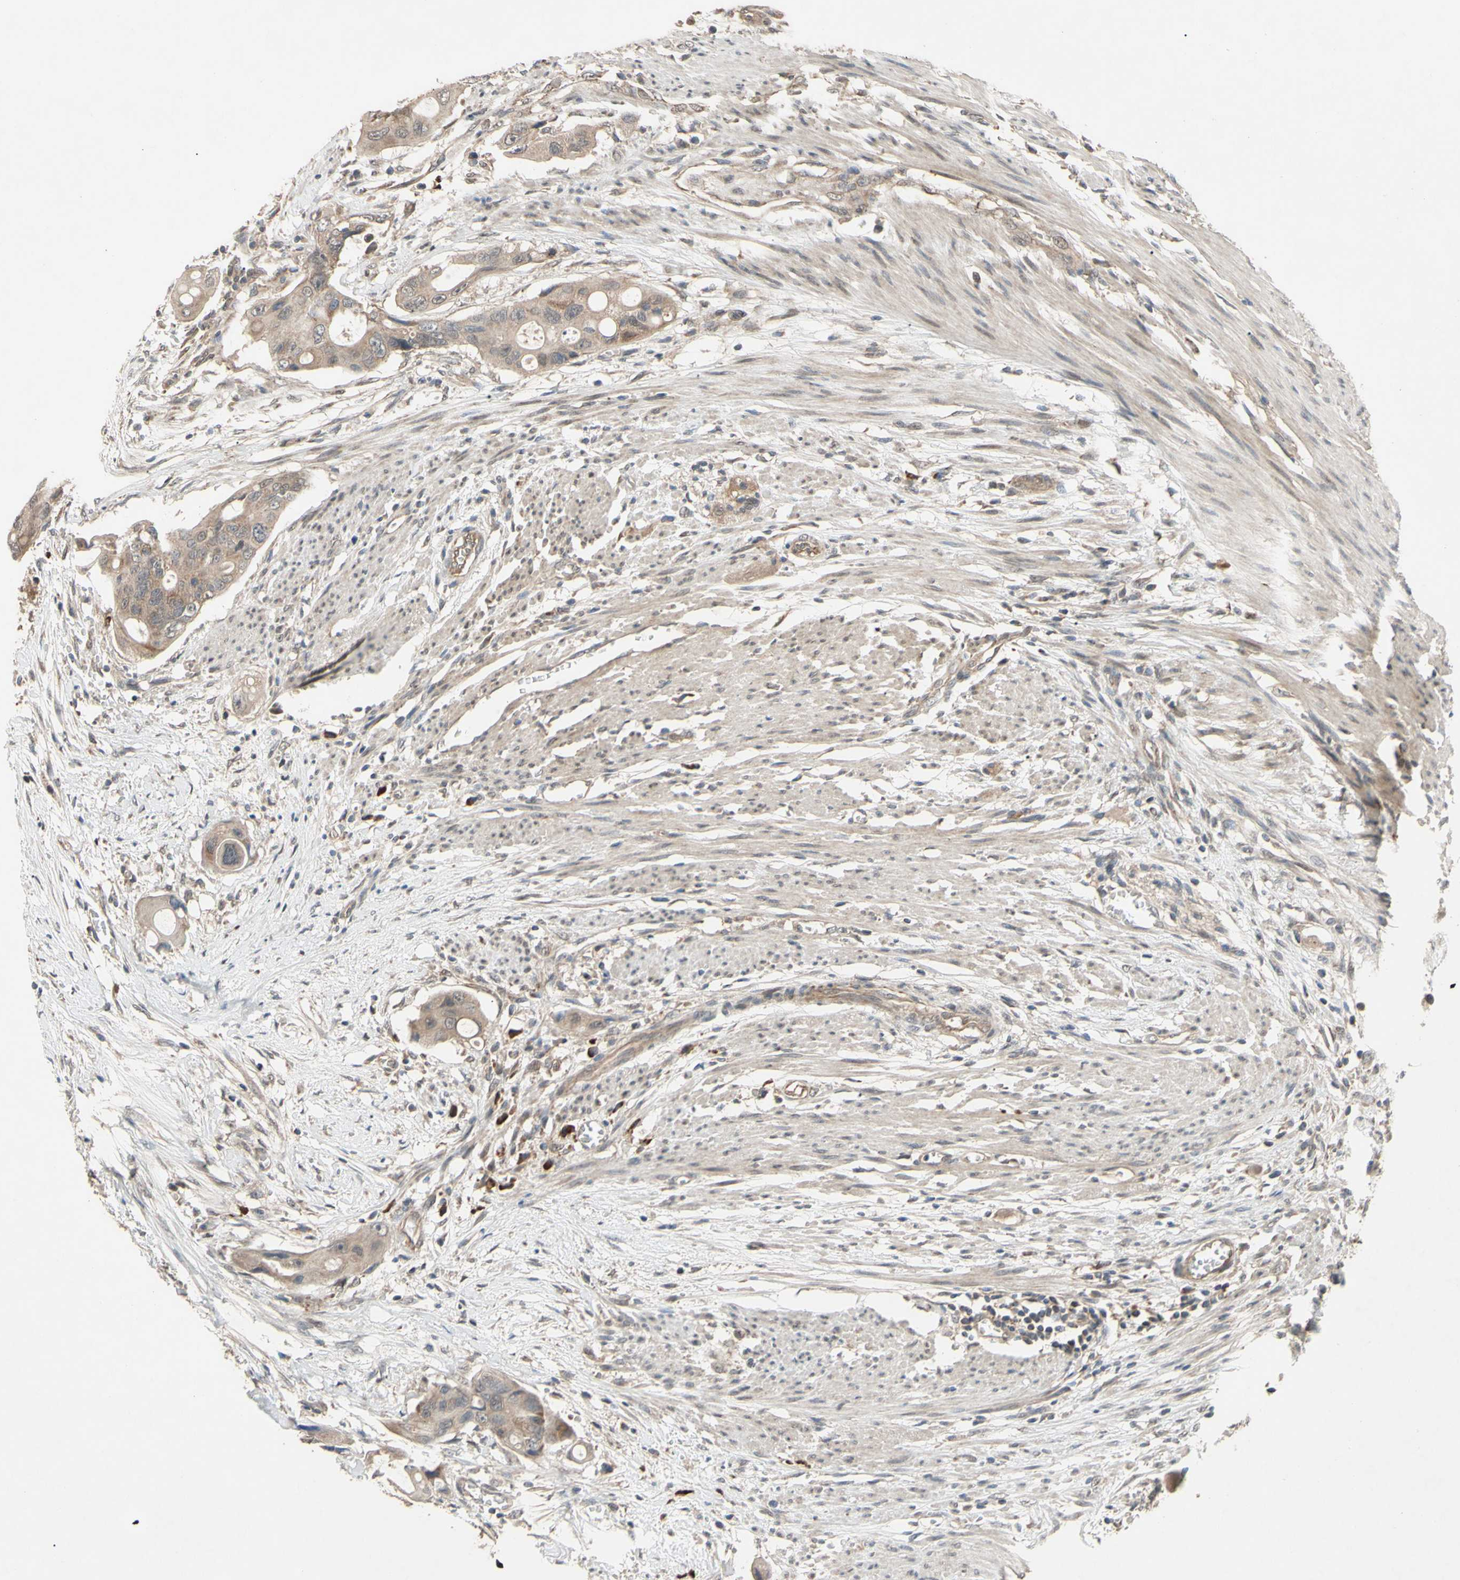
{"staining": {"intensity": "weak", "quantity": ">75%", "location": "cytoplasmic/membranous"}, "tissue": "colorectal cancer", "cell_type": "Tumor cells", "image_type": "cancer", "snomed": [{"axis": "morphology", "description": "Adenocarcinoma, NOS"}, {"axis": "topography", "description": "Colon"}], "caption": "Immunohistochemistry (IHC) (DAB) staining of human adenocarcinoma (colorectal) shows weak cytoplasmic/membranous protein staining in about >75% of tumor cells.", "gene": "CD164", "patient": {"sex": "female", "age": 57}}